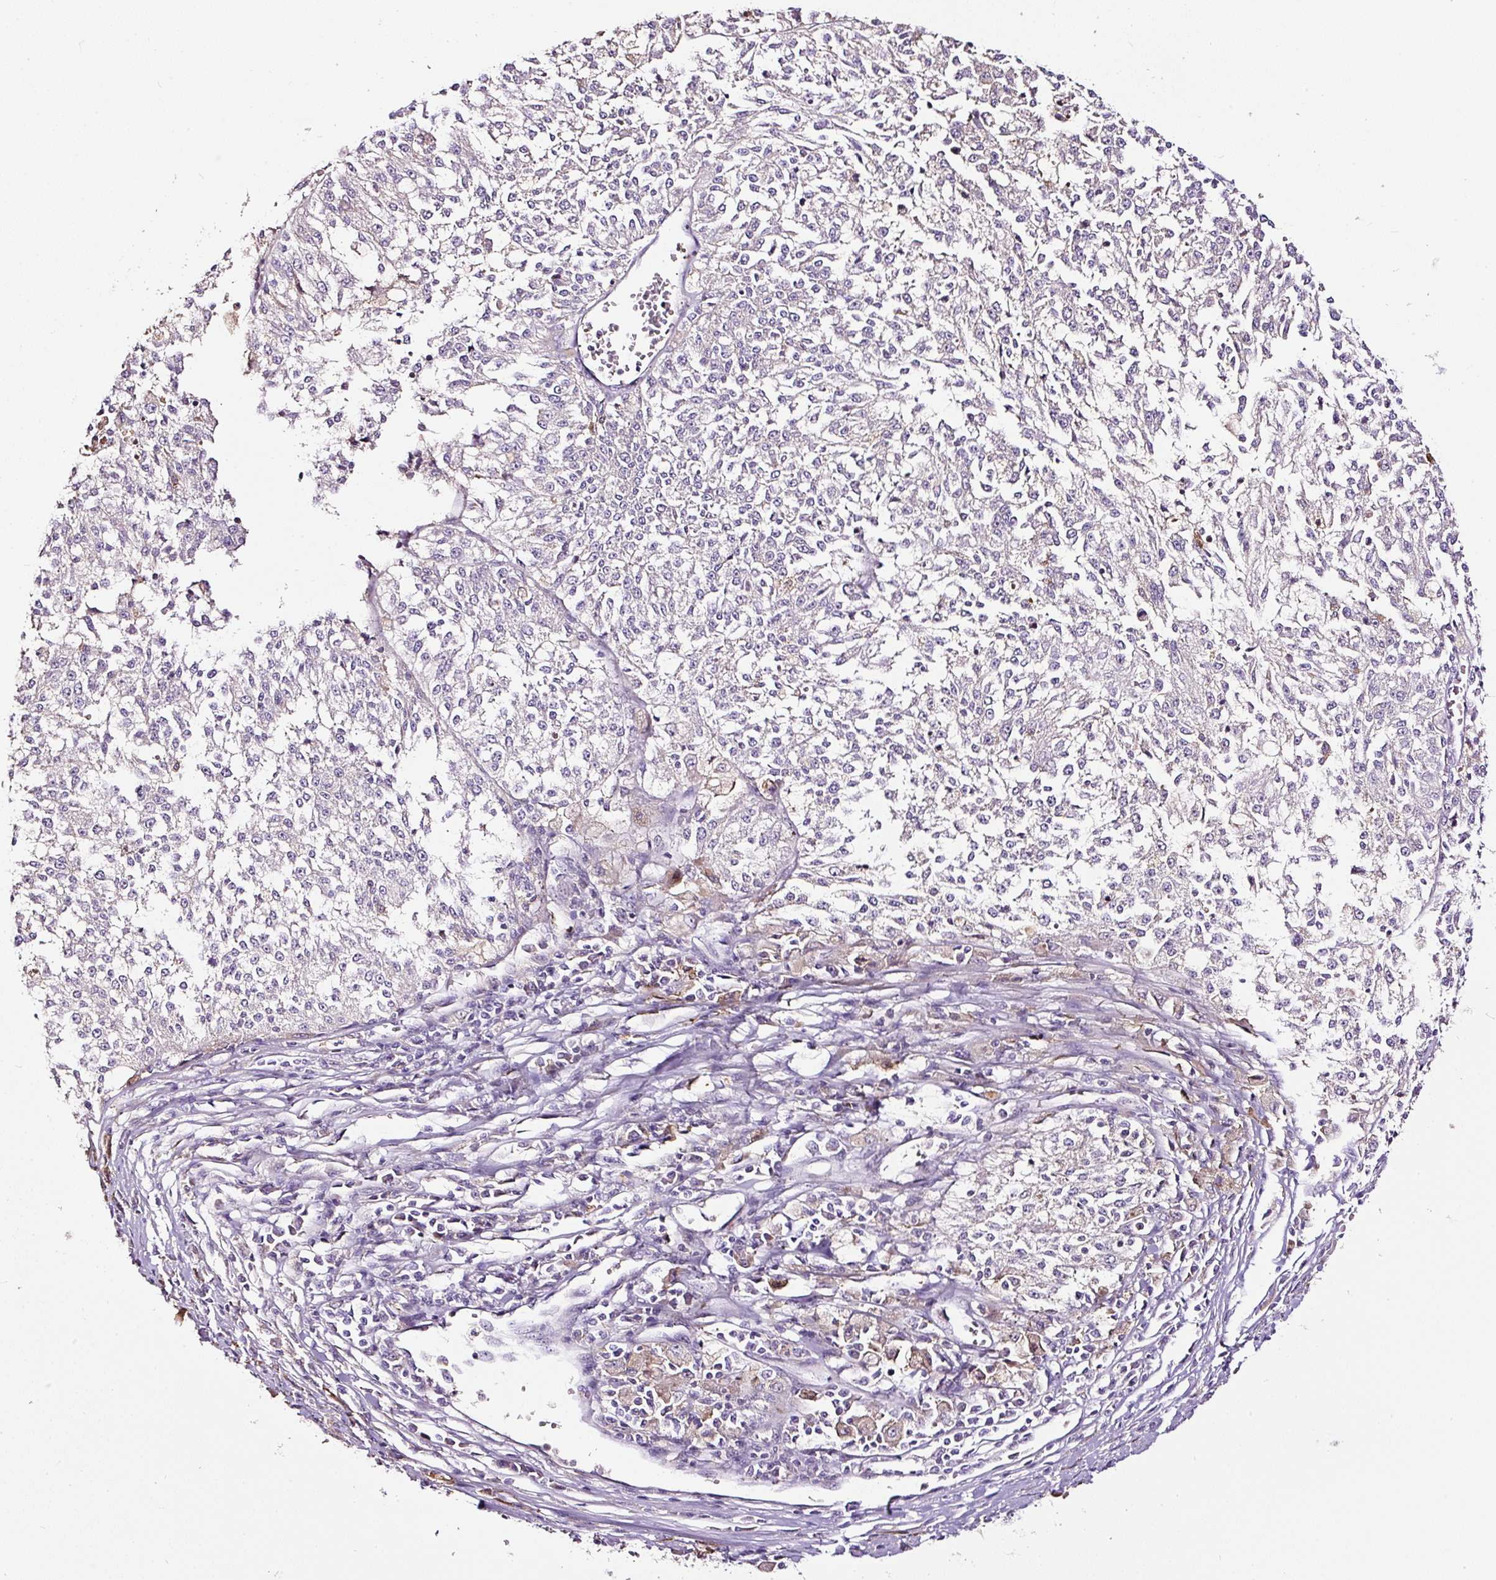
{"staining": {"intensity": "negative", "quantity": "none", "location": "none"}, "tissue": "melanoma", "cell_type": "Tumor cells", "image_type": "cancer", "snomed": [{"axis": "morphology", "description": "Malignant melanoma, NOS"}, {"axis": "topography", "description": "Skin"}], "caption": "Micrograph shows no significant protein expression in tumor cells of melanoma.", "gene": "LRRC24", "patient": {"sex": "female", "age": 64}}